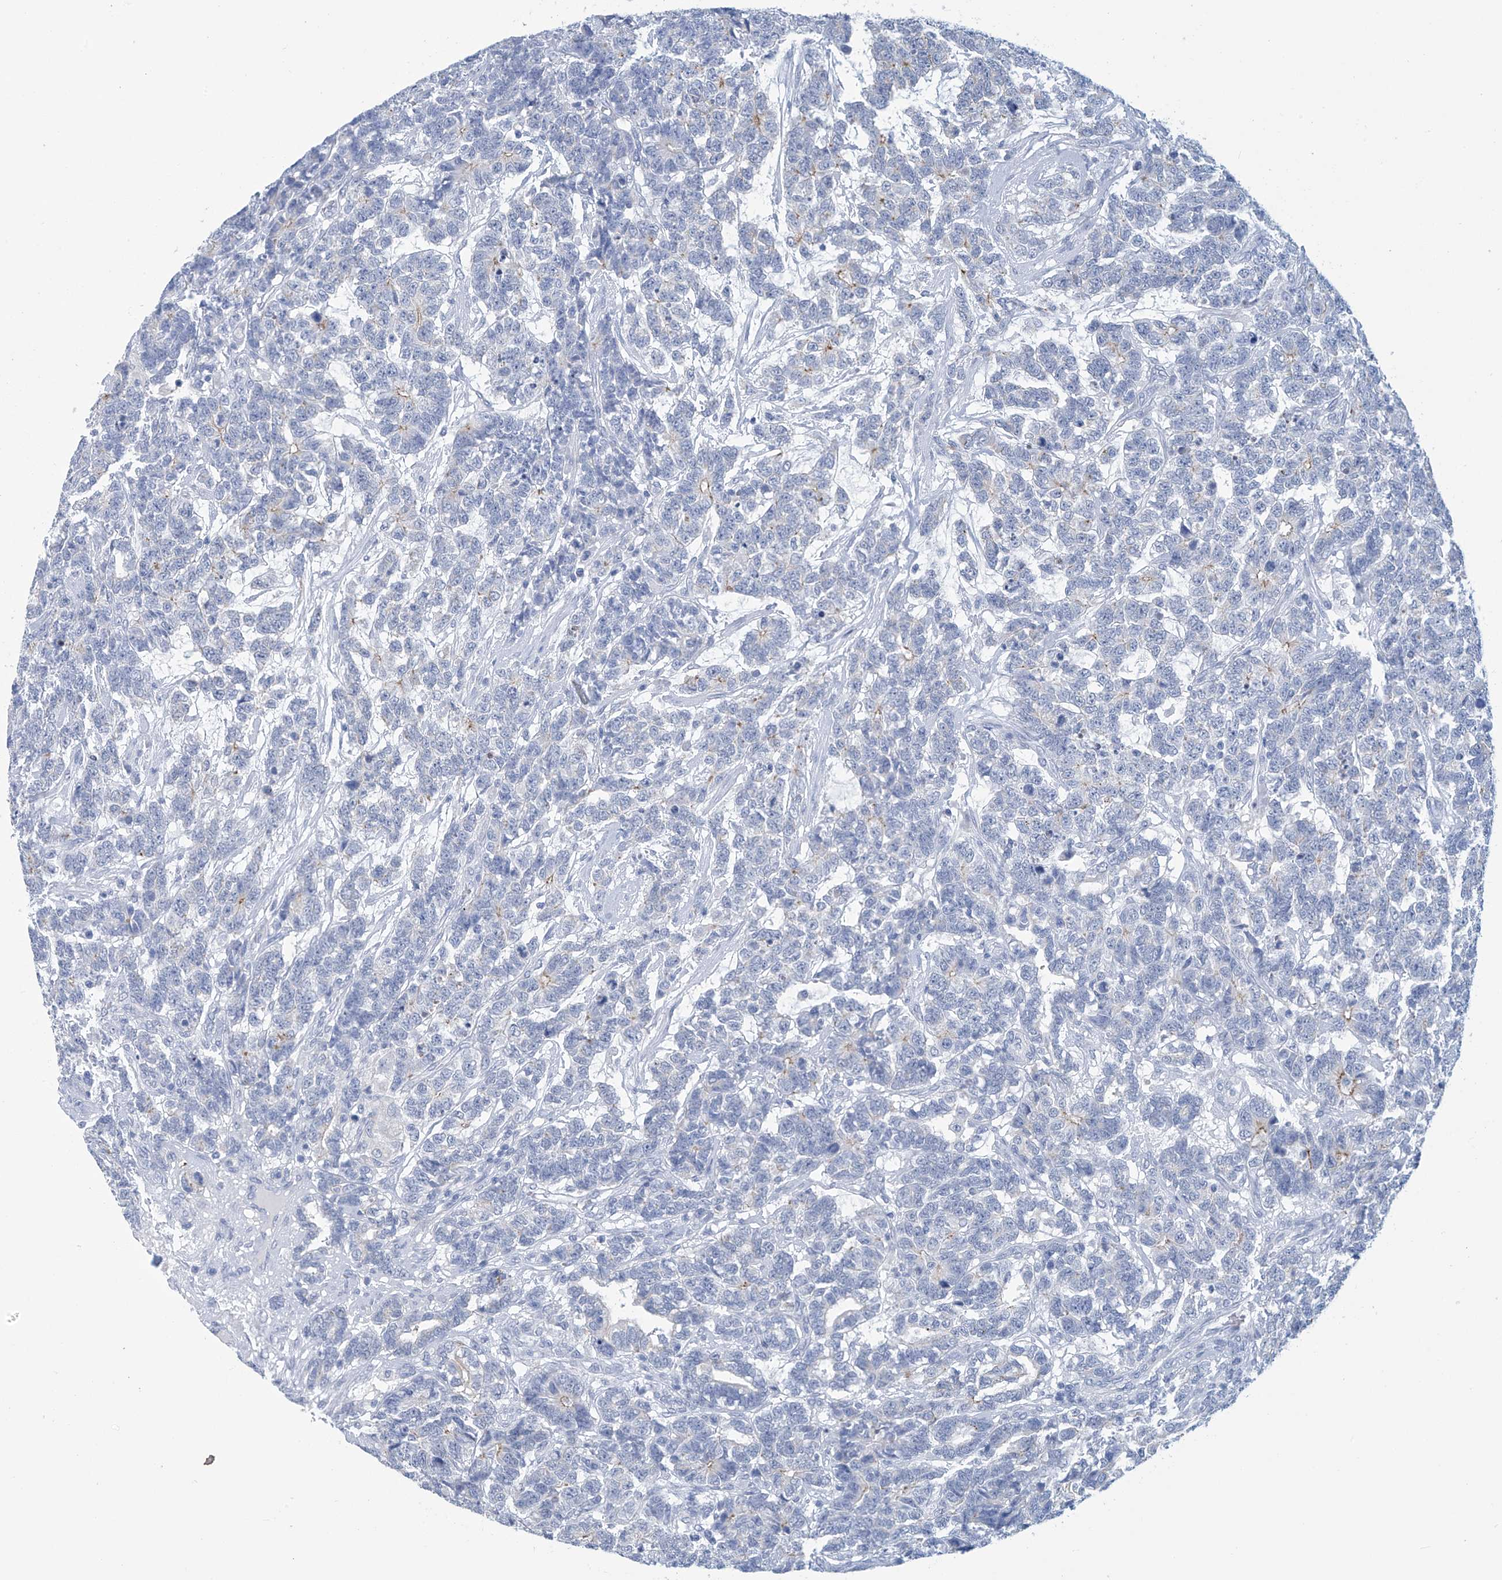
{"staining": {"intensity": "negative", "quantity": "none", "location": "none"}, "tissue": "testis cancer", "cell_type": "Tumor cells", "image_type": "cancer", "snomed": [{"axis": "morphology", "description": "Carcinoma, Embryonal, NOS"}, {"axis": "topography", "description": "Testis"}], "caption": "The IHC image has no significant expression in tumor cells of testis embryonal carcinoma tissue.", "gene": "DSP", "patient": {"sex": "male", "age": 26}}